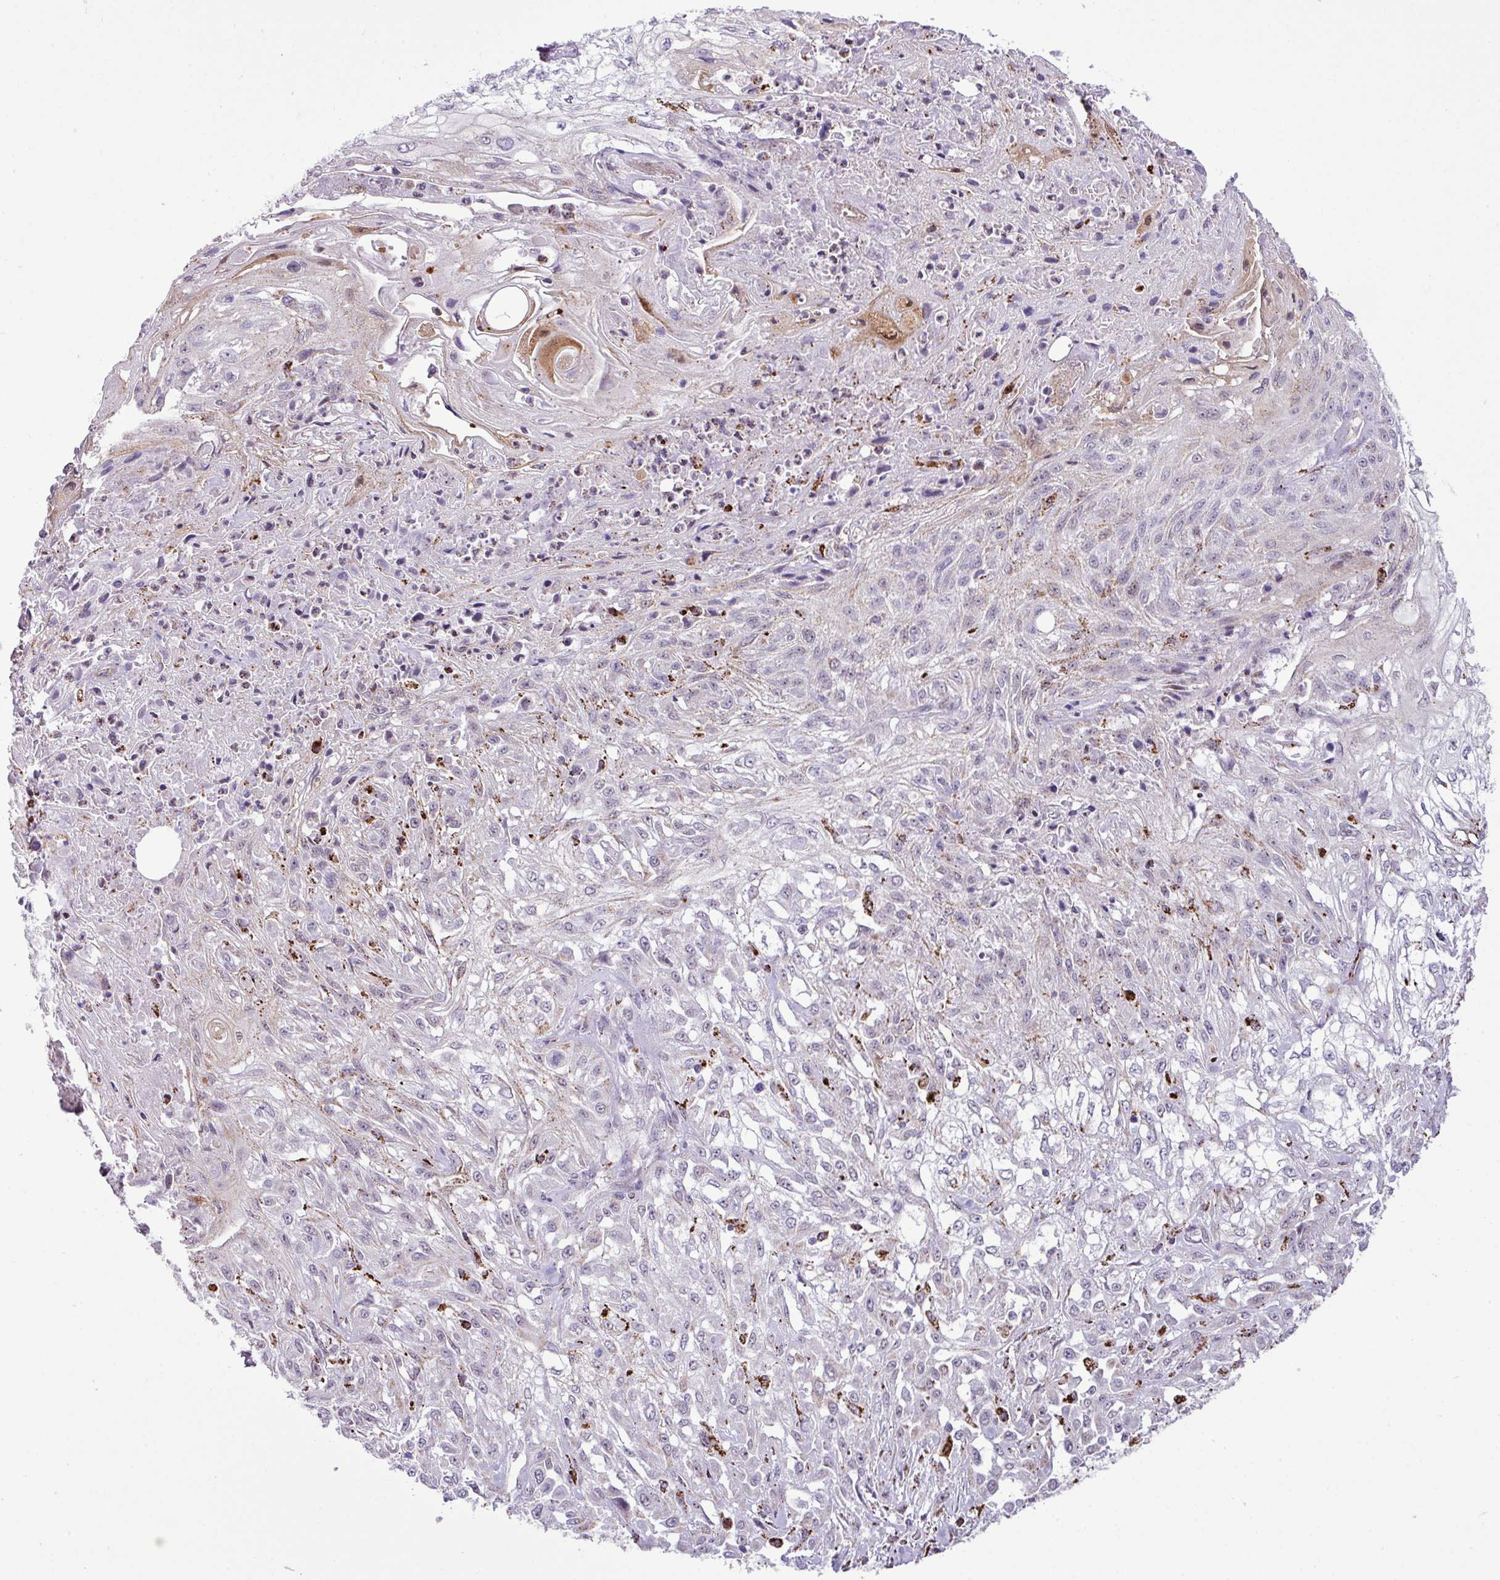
{"staining": {"intensity": "moderate", "quantity": "<25%", "location": "cytoplasmic/membranous"}, "tissue": "skin cancer", "cell_type": "Tumor cells", "image_type": "cancer", "snomed": [{"axis": "morphology", "description": "Squamous cell carcinoma, NOS"}, {"axis": "morphology", "description": "Squamous cell carcinoma, metastatic, NOS"}, {"axis": "topography", "description": "Skin"}, {"axis": "topography", "description": "Lymph node"}], "caption": "An immunohistochemistry micrograph of neoplastic tissue is shown. Protein staining in brown highlights moderate cytoplasmic/membranous positivity in squamous cell carcinoma (skin) within tumor cells. The staining was performed using DAB (3,3'-diaminobenzidine), with brown indicating positive protein expression. Nuclei are stained blue with hematoxylin.", "gene": "SGPP1", "patient": {"sex": "male", "age": 75}}